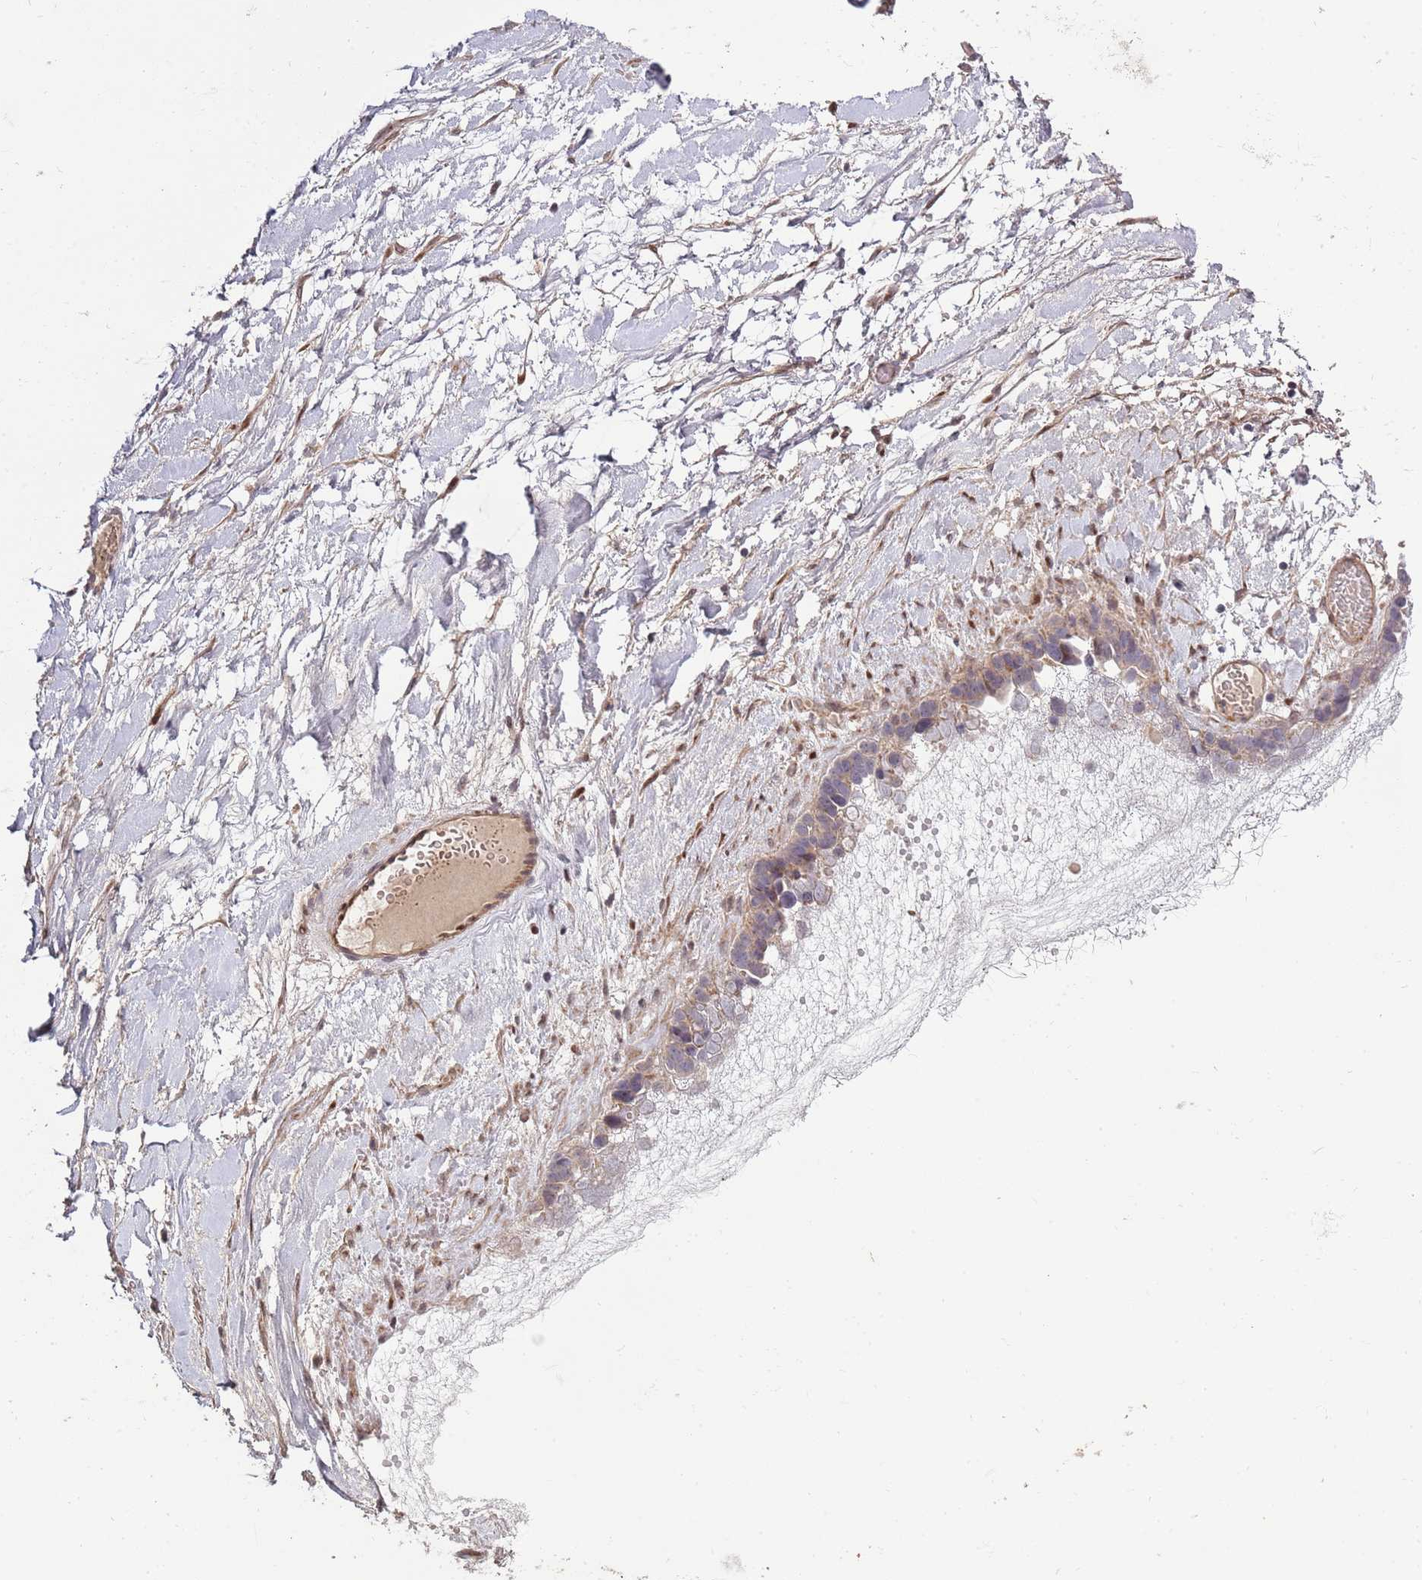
{"staining": {"intensity": "weak", "quantity": "<25%", "location": "cytoplasmic/membranous"}, "tissue": "ovarian cancer", "cell_type": "Tumor cells", "image_type": "cancer", "snomed": [{"axis": "morphology", "description": "Cystadenocarcinoma, serous, NOS"}, {"axis": "topography", "description": "Ovary"}], "caption": "This image is of ovarian cancer stained with immunohistochemistry (IHC) to label a protein in brown with the nuclei are counter-stained blue. There is no staining in tumor cells.", "gene": "SYNDIG1L", "patient": {"sex": "female", "age": 54}}